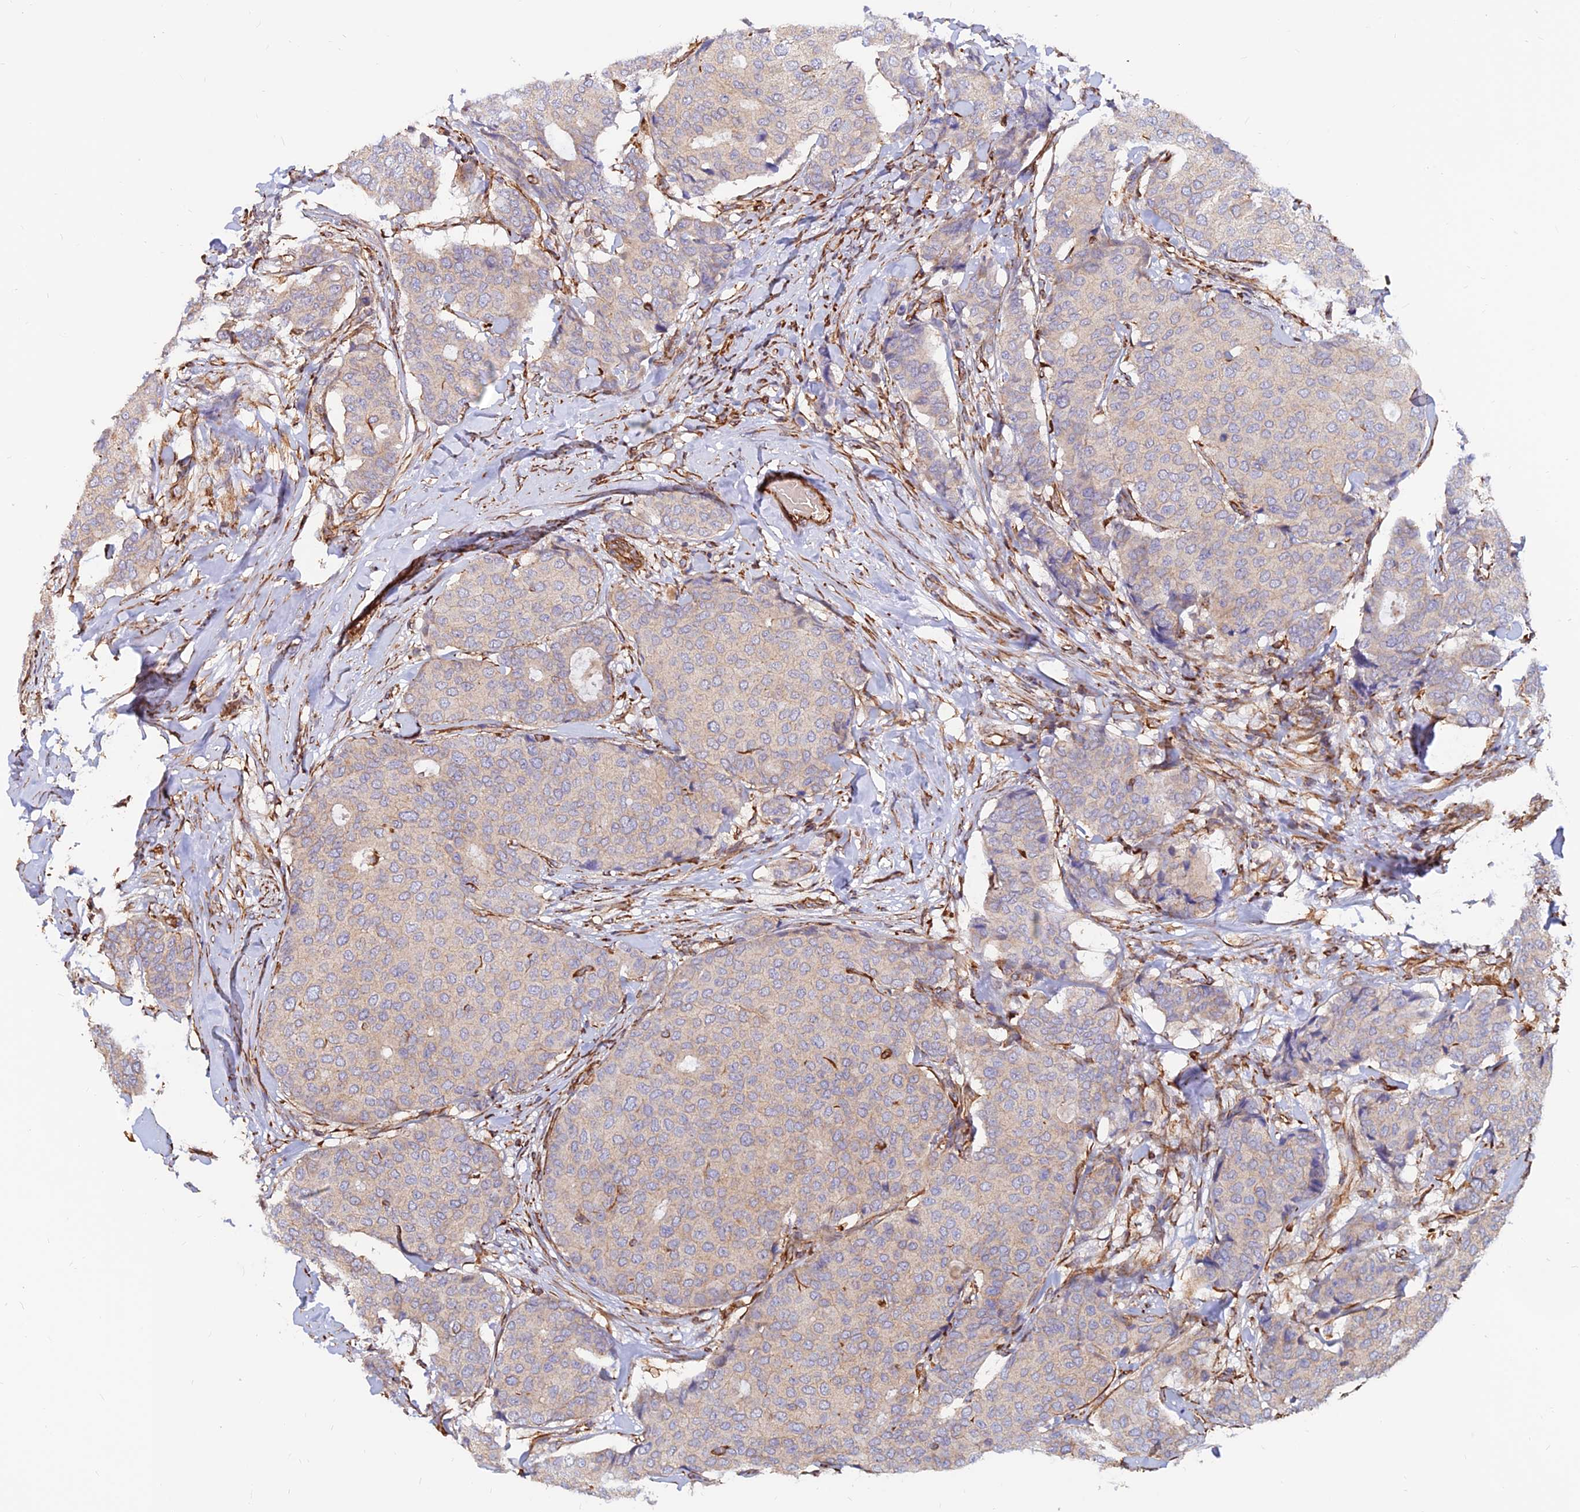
{"staining": {"intensity": "negative", "quantity": "none", "location": "none"}, "tissue": "breast cancer", "cell_type": "Tumor cells", "image_type": "cancer", "snomed": [{"axis": "morphology", "description": "Duct carcinoma"}, {"axis": "topography", "description": "Breast"}], "caption": "Immunohistochemistry of human breast cancer (invasive ductal carcinoma) demonstrates no expression in tumor cells. (Immunohistochemistry (ihc), brightfield microscopy, high magnification).", "gene": "CDK18", "patient": {"sex": "female", "age": 75}}